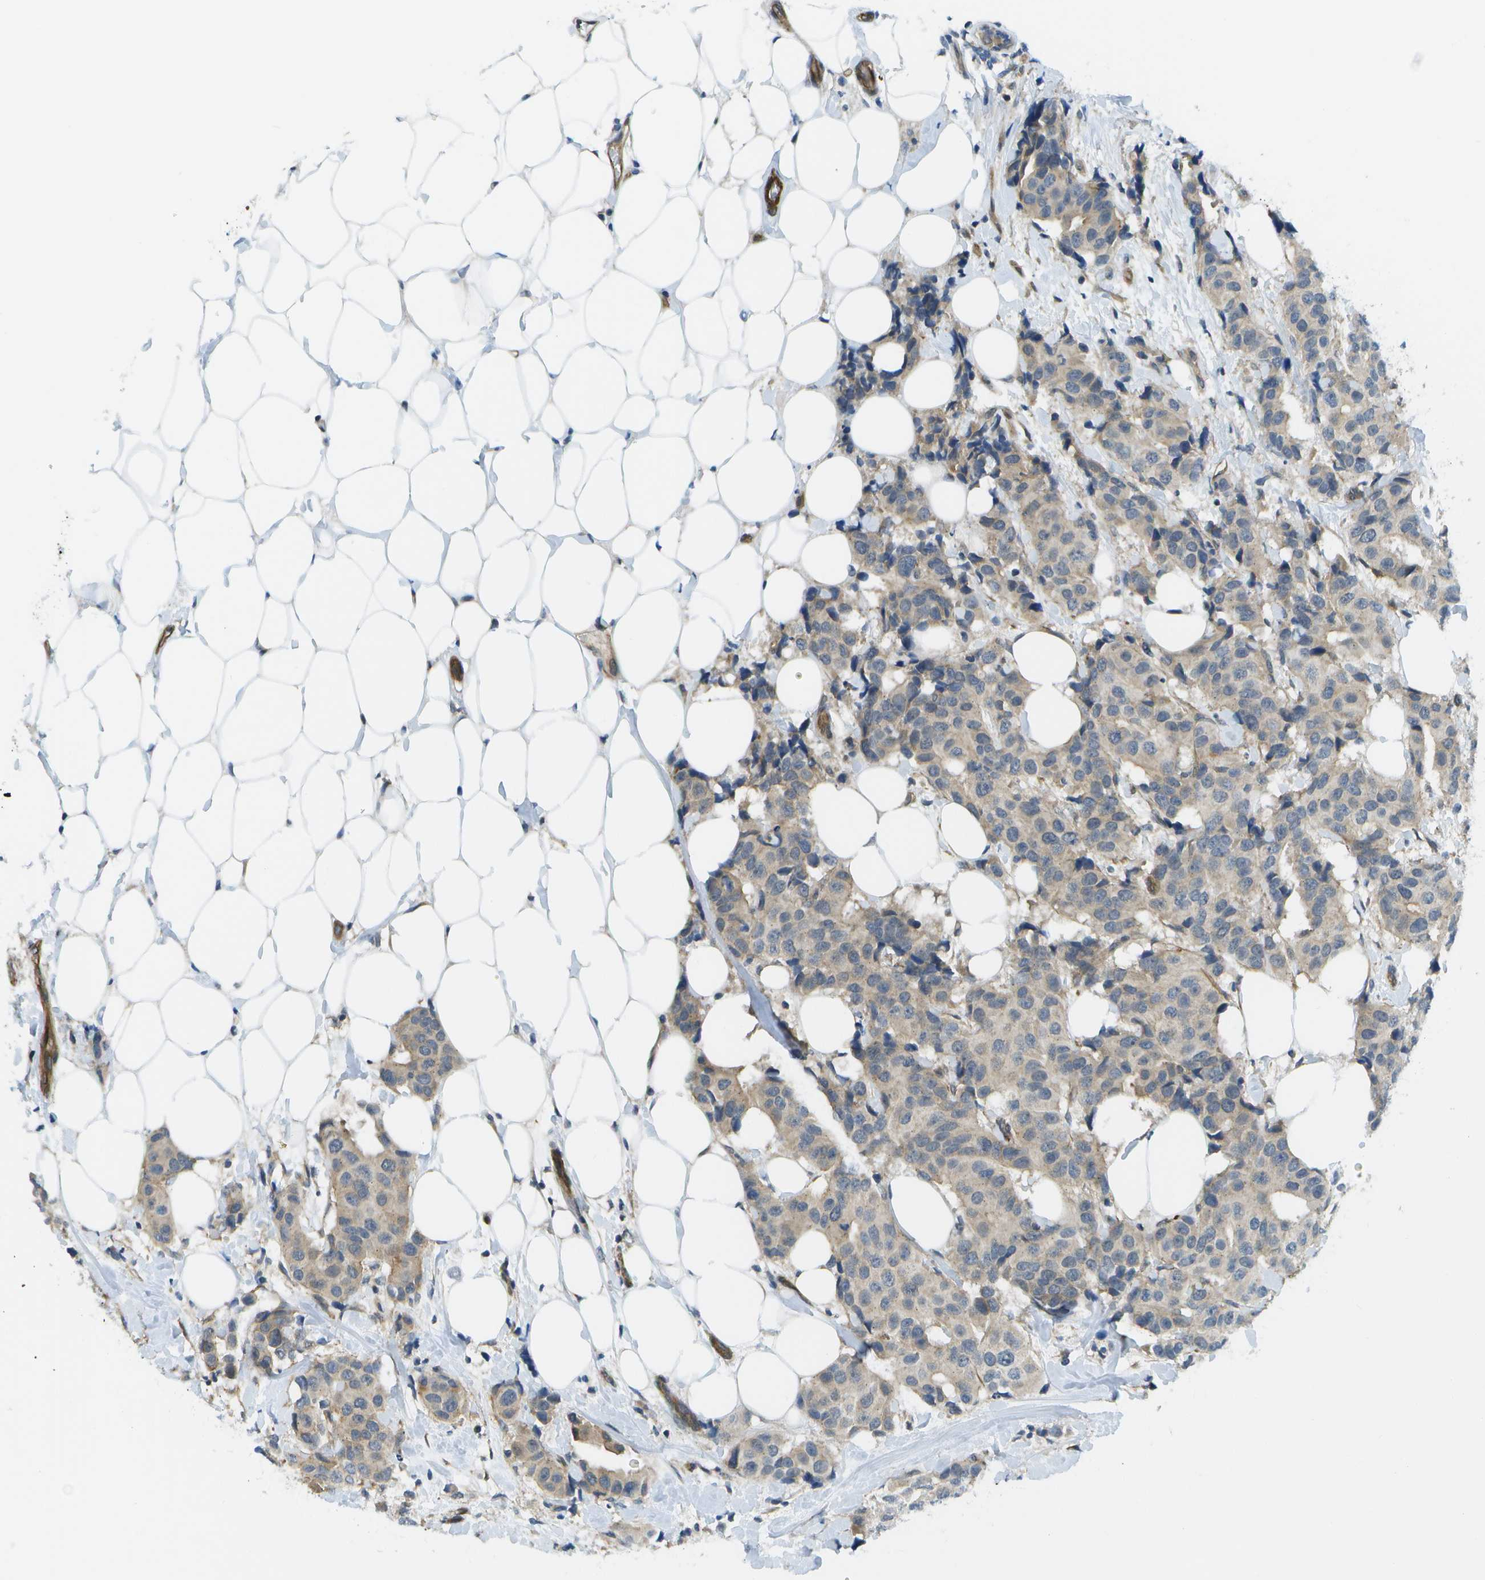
{"staining": {"intensity": "weak", "quantity": ">75%", "location": "cytoplasmic/membranous"}, "tissue": "breast cancer", "cell_type": "Tumor cells", "image_type": "cancer", "snomed": [{"axis": "morphology", "description": "Normal tissue, NOS"}, {"axis": "morphology", "description": "Duct carcinoma"}, {"axis": "topography", "description": "Breast"}], "caption": "This is a histology image of immunohistochemistry (IHC) staining of intraductal carcinoma (breast), which shows weak positivity in the cytoplasmic/membranous of tumor cells.", "gene": "KIAA0040", "patient": {"sex": "female", "age": 39}}